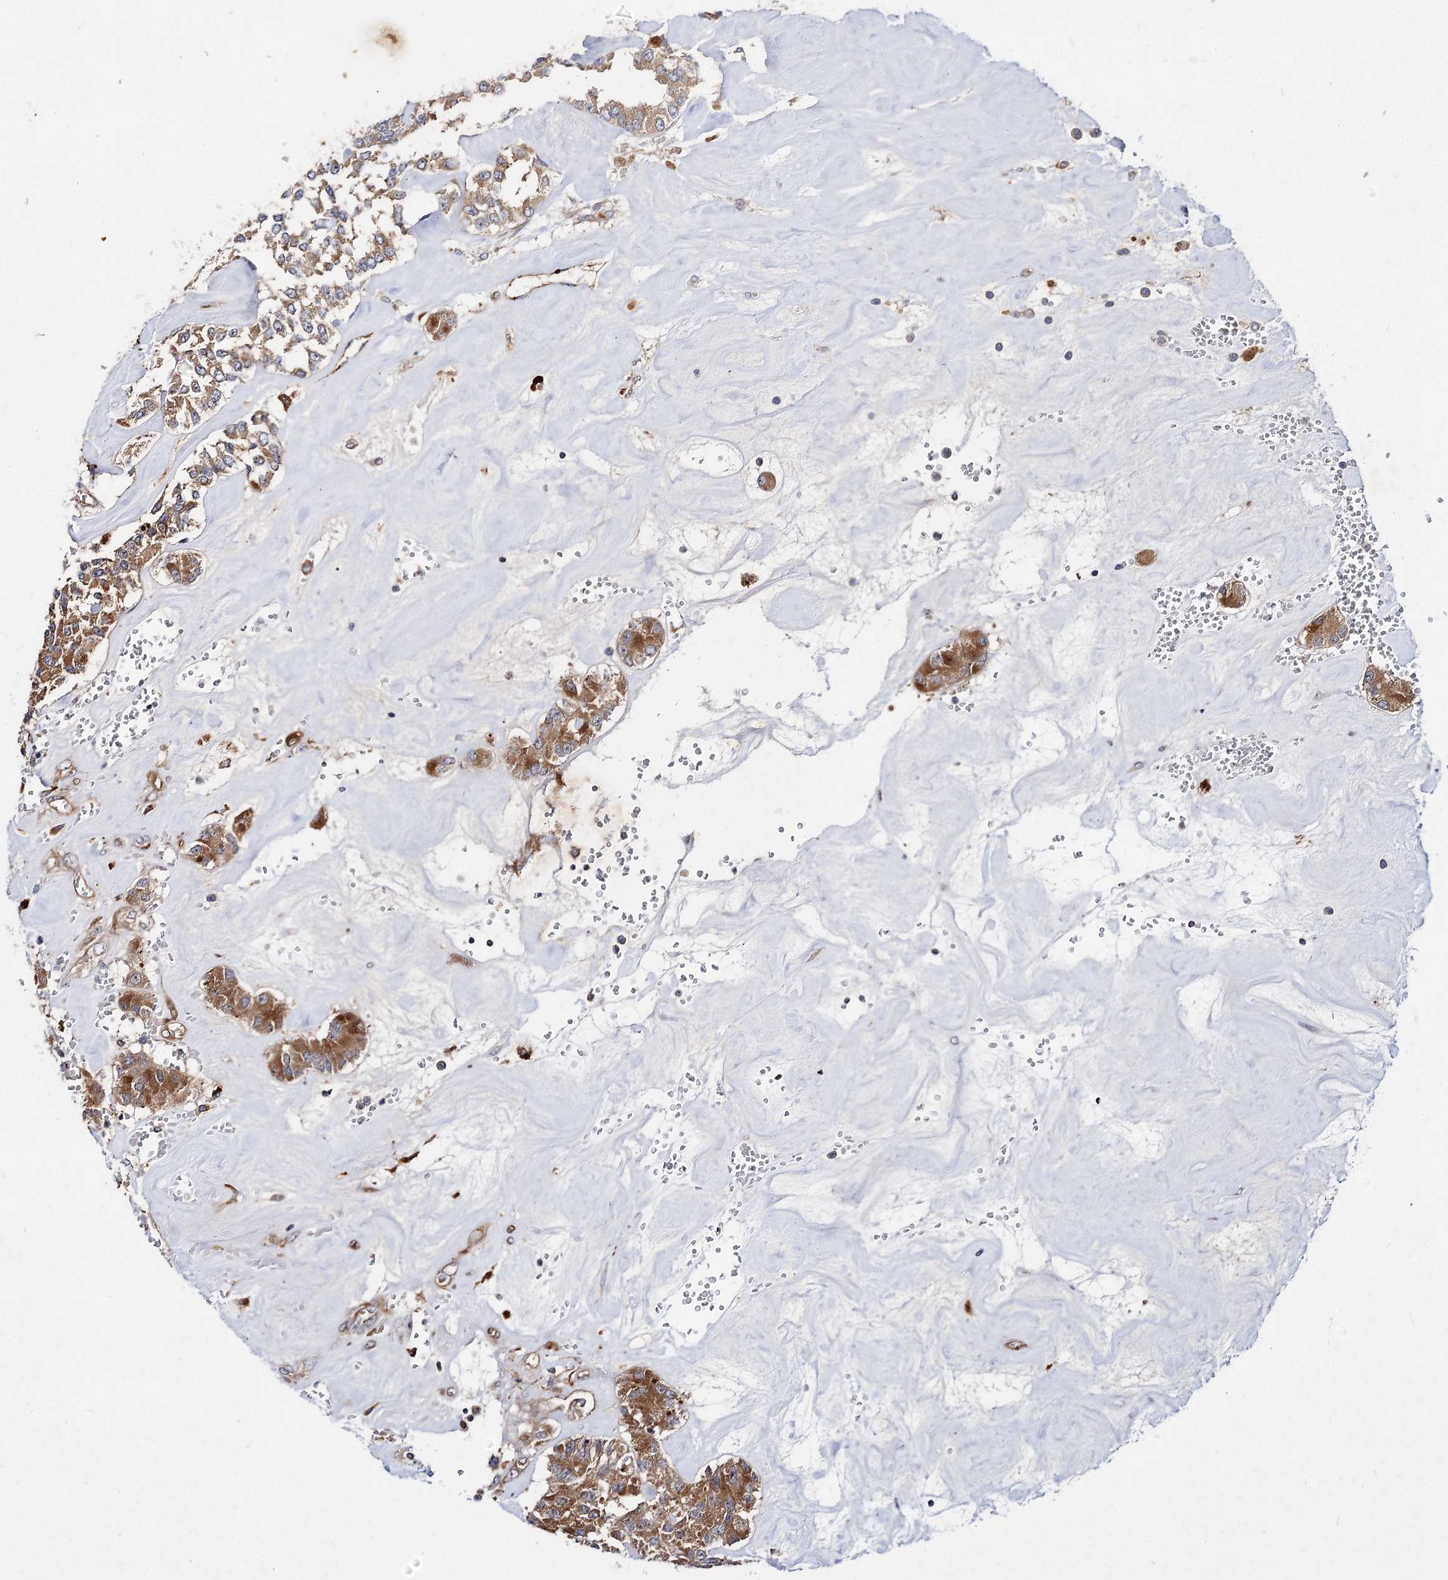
{"staining": {"intensity": "moderate", "quantity": ">75%", "location": "cytoplasmic/membranous"}, "tissue": "carcinoid", "cell_type": "Tumor cells", "image_type": "cancer", "snomed": [{"axis": "morphology", "description": "Carcinoid, malignant, NOS"}, {"axis": "topography", "description": "Pancreas"}], "caption": "Protein expression analysis of human malignant carcinoid reveals moderate cytoplasmic/membranous expression in about >75% of tumor cells.", "gene": "PATL1", "patient": {"sex": "male", "age": 41}}